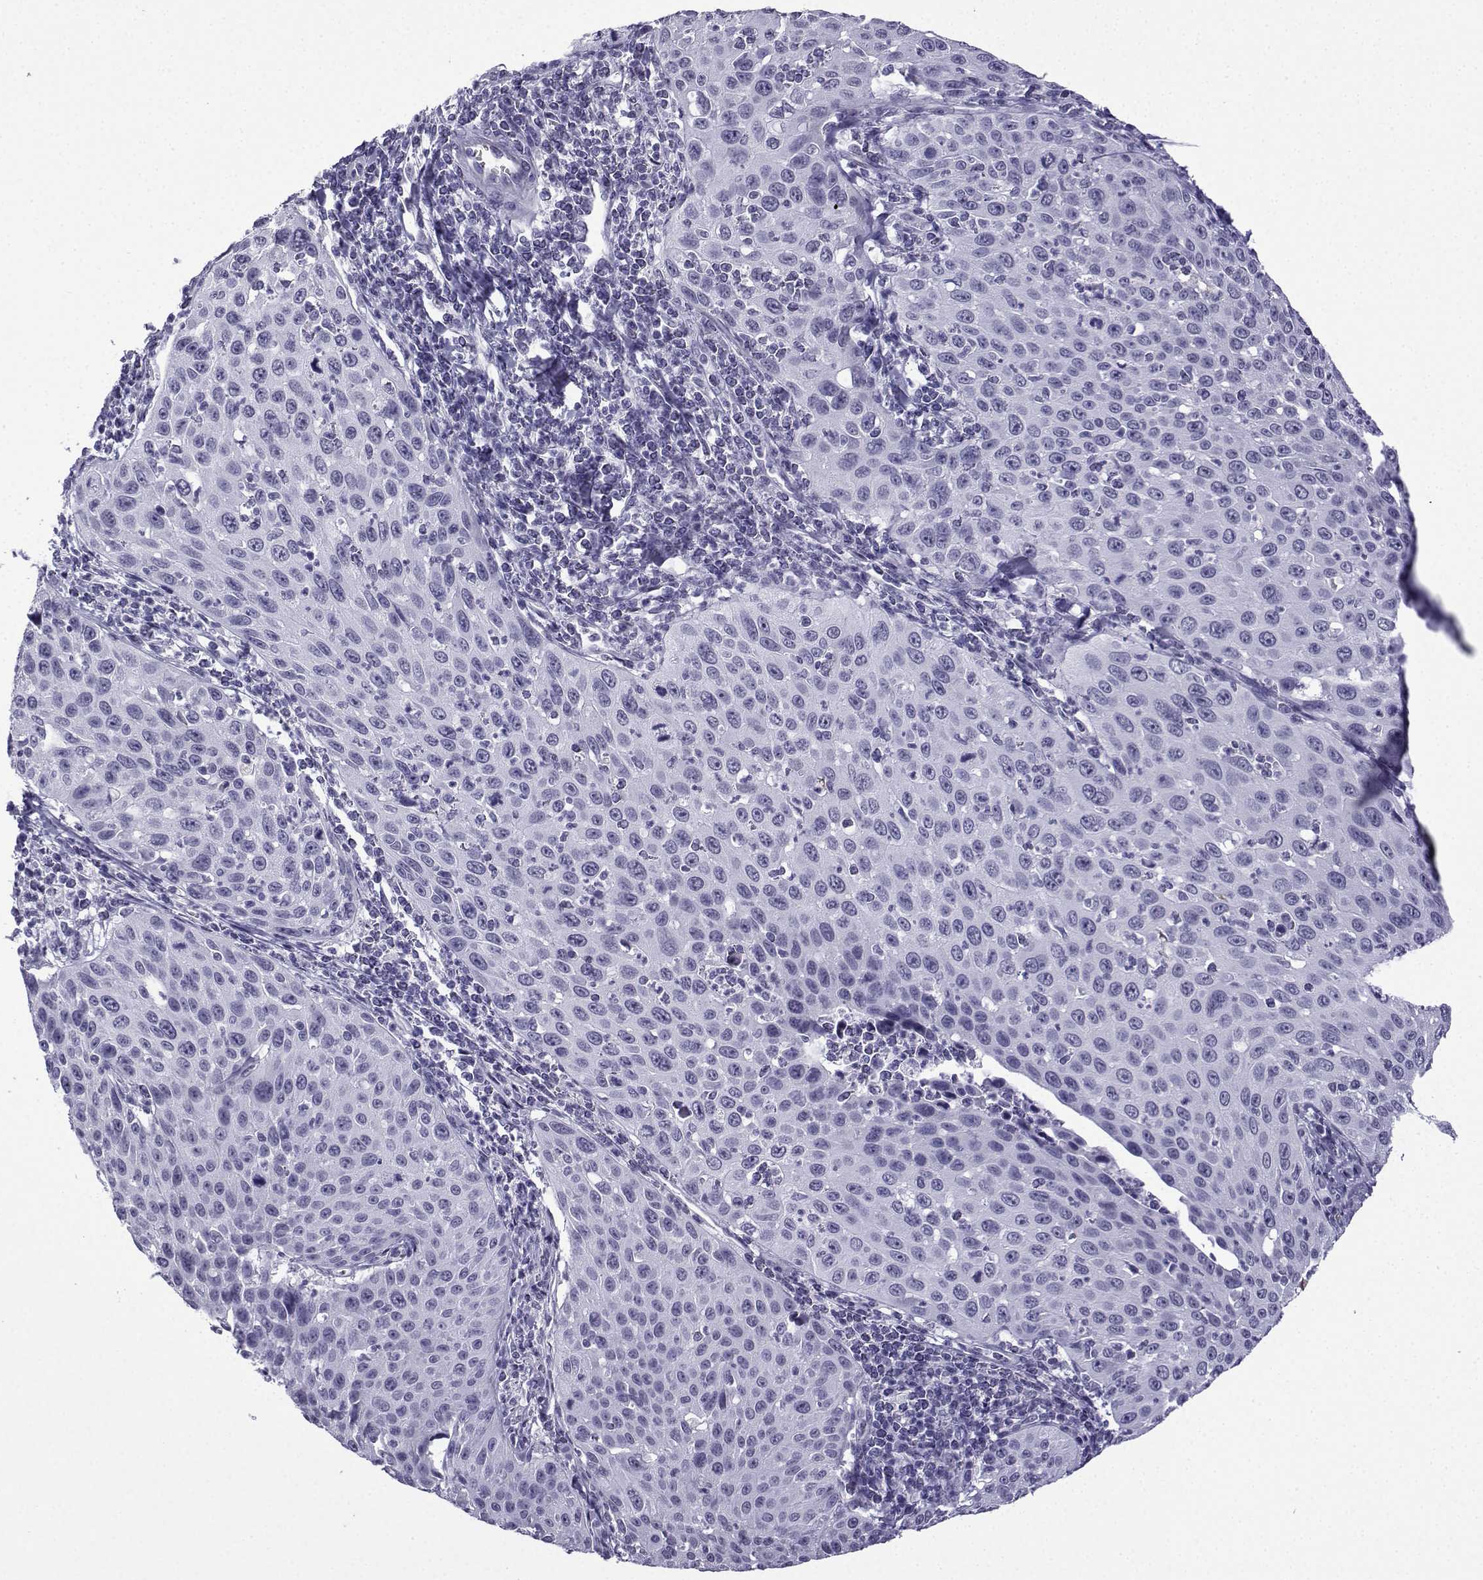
{"staining": {"intensity": "negative", "quantity": "none", "location": "none"}, "tissue": "cervical cancer", "cell_type": "Tumor cells", "image_type": "cancer", "snomed": [{"axis": "morphology", "description": "Squamous cell carcinoma, NOS"}, {"axis": "topography", "description": "Cervix"}], "caption": "Tumor cells show no significant expression in cervical squamous cell carcinoma.", "gene": "MRGBP", "patient": {"sex": "female", "age": 26}}